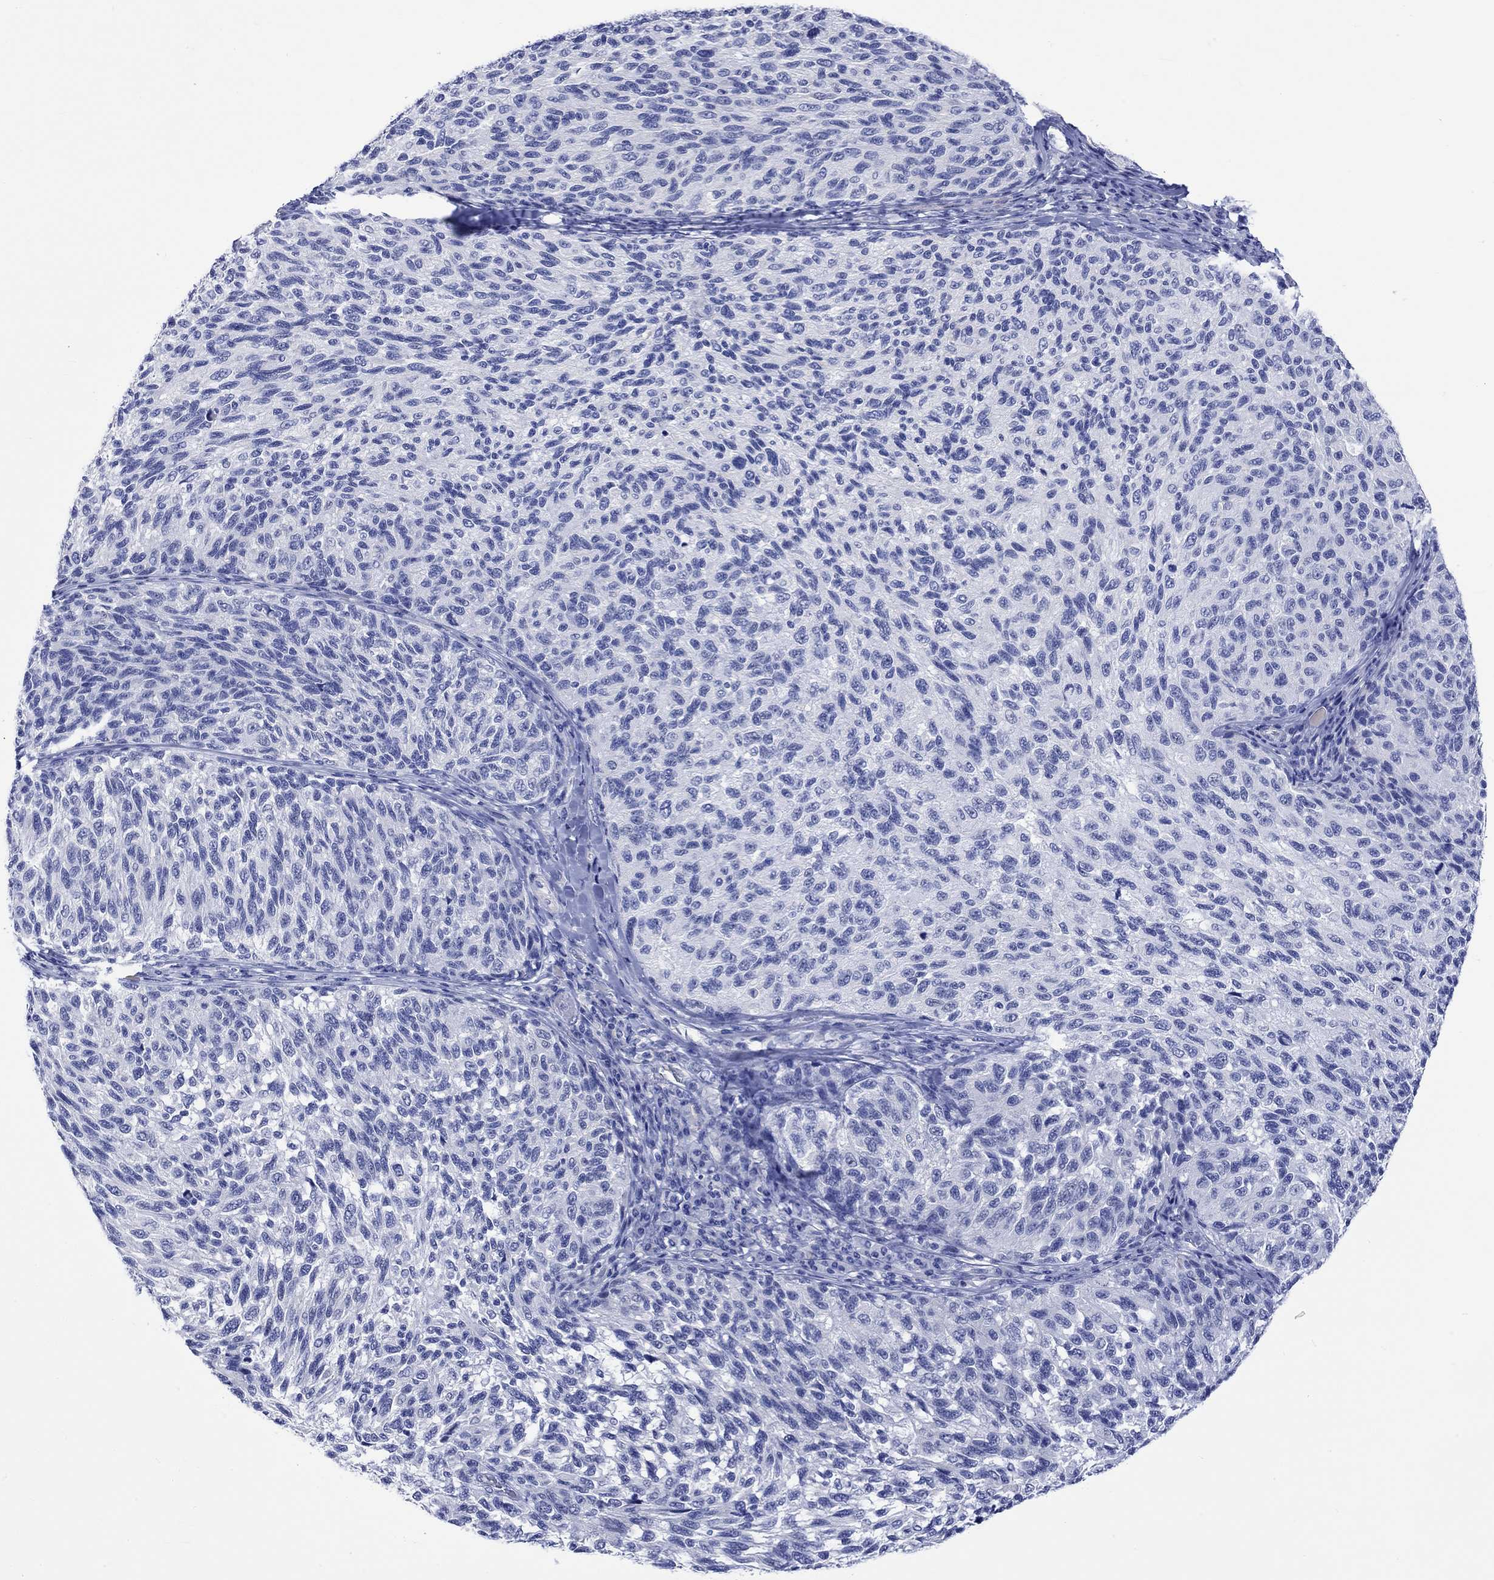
{"staining": {"intensity": "negative", "quantity": "none", "location": "none"}, "tissue": "melanoma", "cell_type": "Tumor cells", "image_type": "cancer", "snomed": [{"axis": "morphology", "description": "Malignant melanoma, NOS"}, {"axis": "topography", "description": "Skin"}], "caption": "A high-resolution photomicrograph shows IHC staining of melanoma, which shows no significant positivity in tumor cells. (Stains: DAB (3,3'-diaminobenzidine) IHC with hematoxylin counter stain, Microscopy: brightfield microscopy at high magnification).", "gene": "HARBI1", "patient": {"sex": "female", "age": 73}}